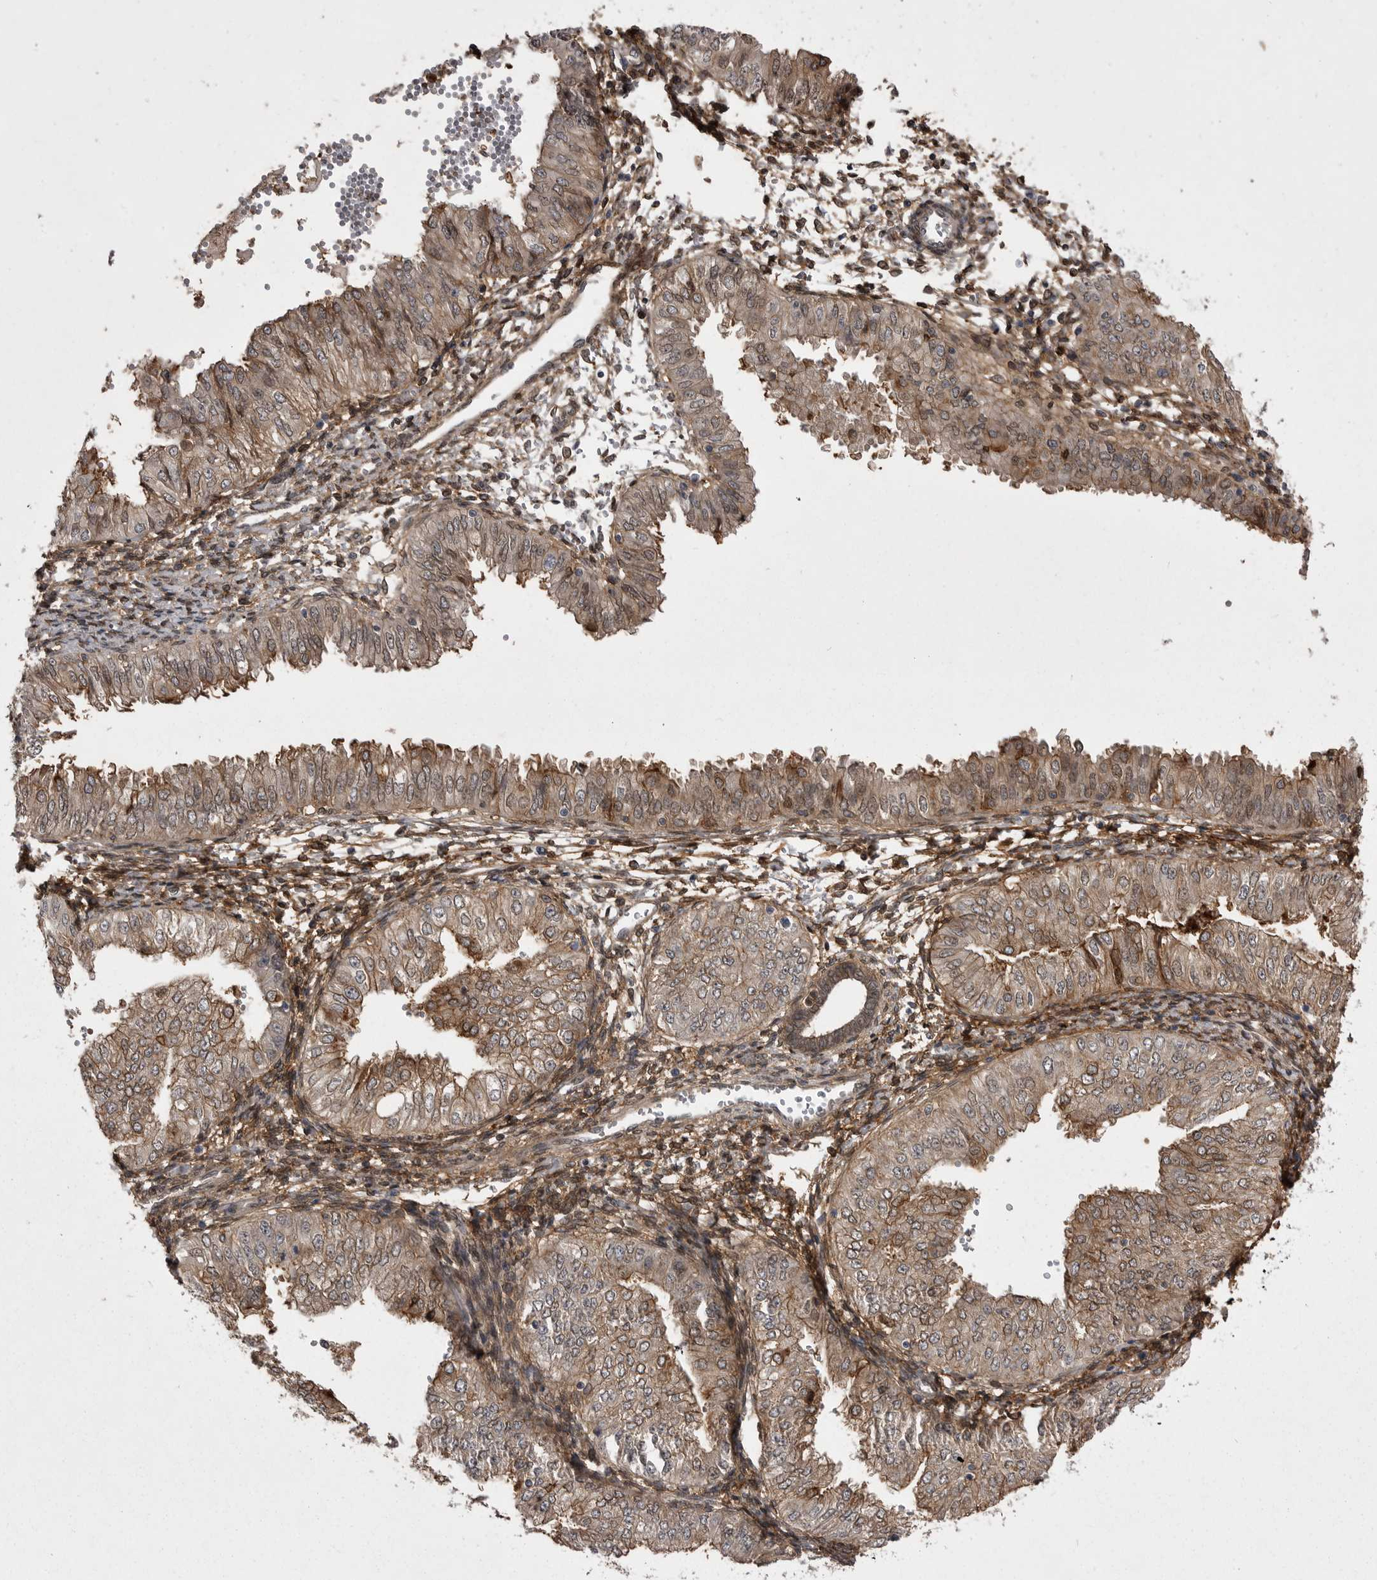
{"staining": {"intensity": "moderate", "quantity": ">75%", "location": "cytoplasmic/membranous"}, "tissue": "endometrial cancer", "cell_type": "Tumor cells", "image_type": "cancer", "snomed": [{"axis": "morphology", "description": "Normal tissue, NOS"}, {"axis": "morphology", "description": "Adenocarcinoma, NOS"}, {"axis": "topography", "description": "Endometrium"}], "caption": "Endometrial cancer stained with a protein marker reveals moderate staining in tumor cells.", "gene": "ABL1", "patient": {"sex": "female", "age": 53}}